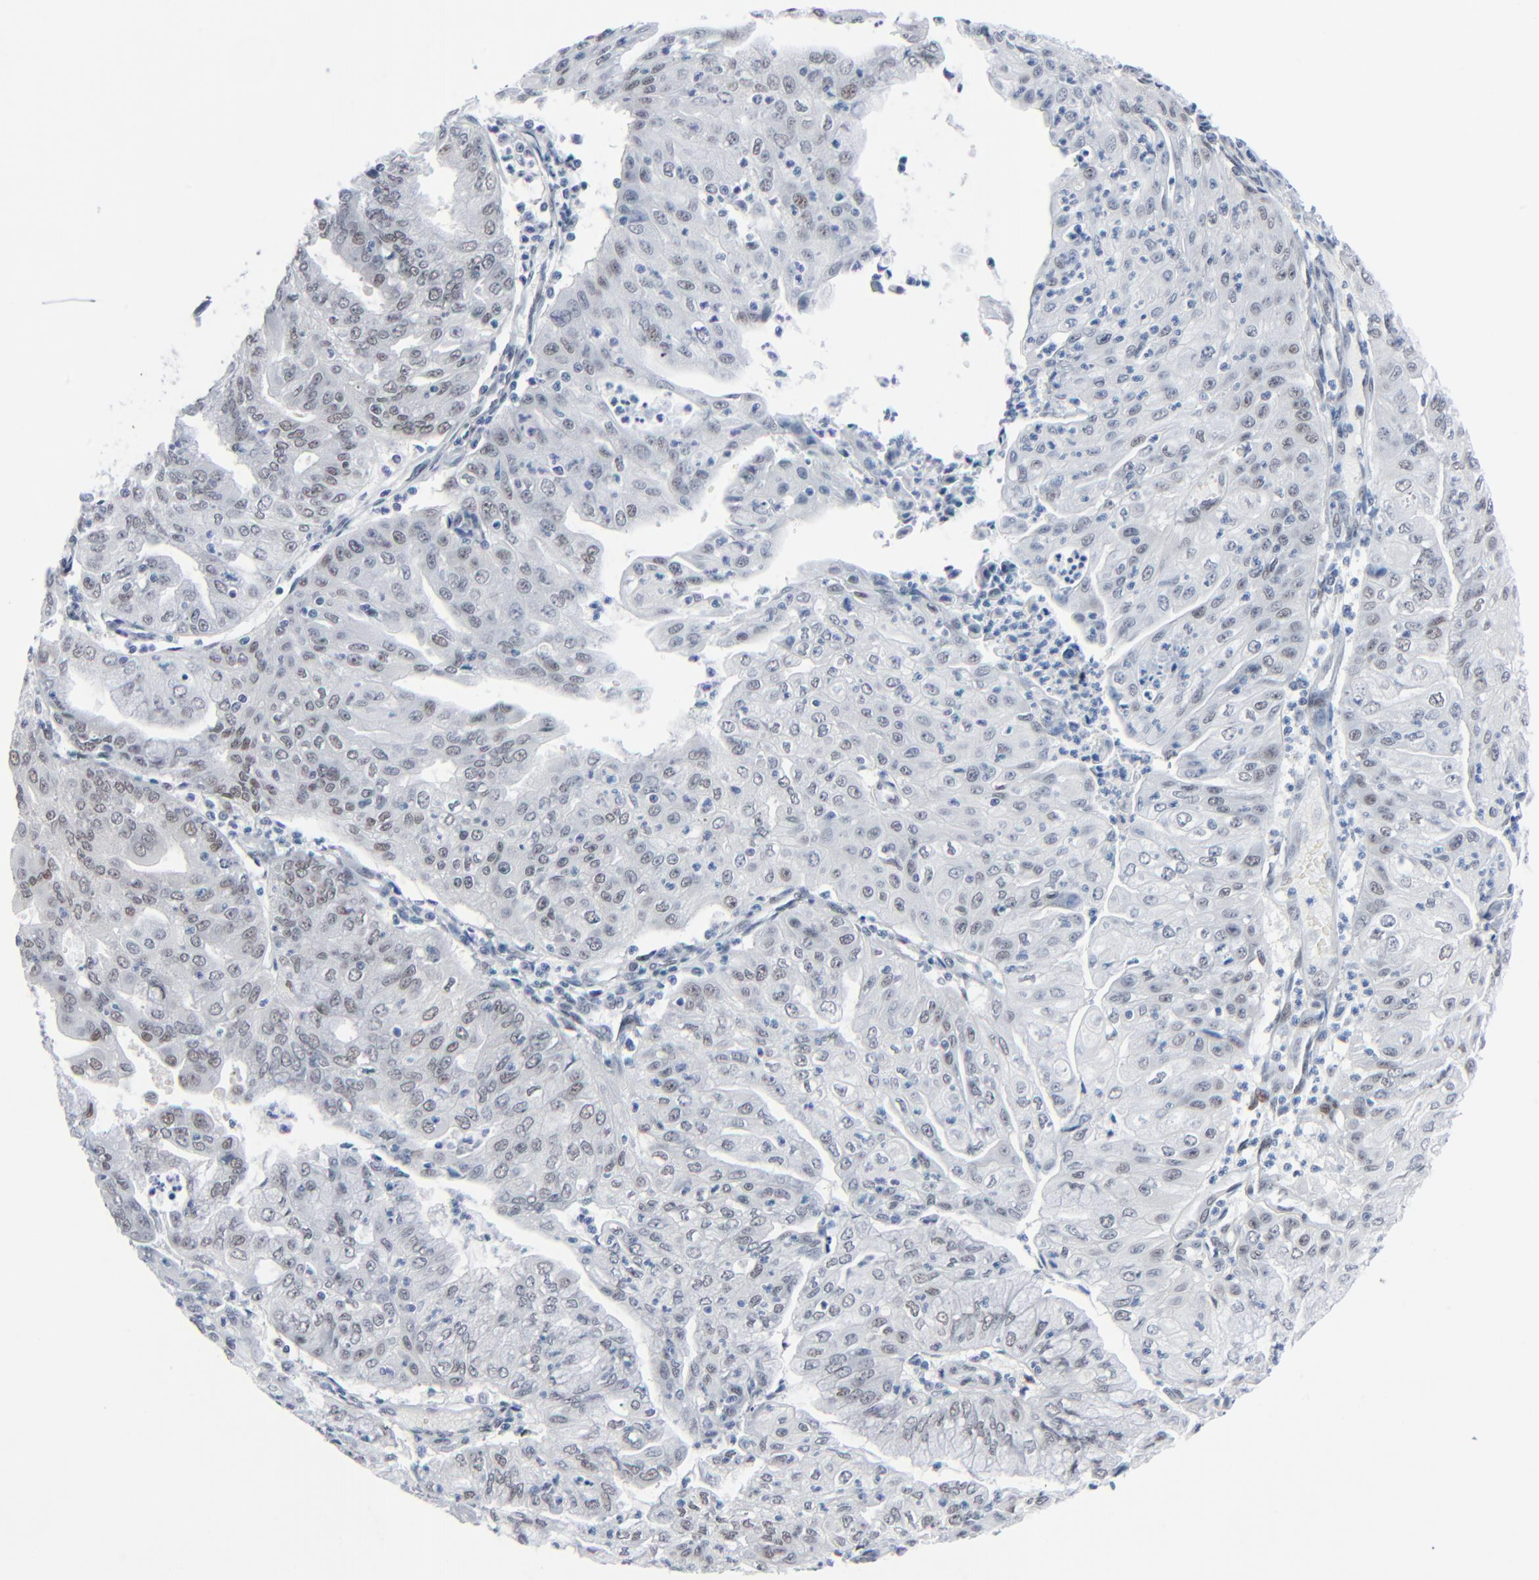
{"staining": {"intensity": "weak", "quantity": ">75%", "location": "nuclear"}, "tissue": "endometrial cancer", "cell_type": "Tumor cells", "image_type": "cancer", "snomed": [{"axis": "morphology", "description": "Adenocarcinoma, NOS"}, {"axis": "topography", "description": "Endometrium"}], "caption": "Endometrial adenocarcinoma tissue demonstrates weak nuclear positivity in approximately >75% of tumor cells, visualized by immunohistochemistry. Immunohistochemistry stains the protein in brown and the nuclei are stained blue.", "gene": "SIRT1", "patient": {"sex": "female", "age": 79}}